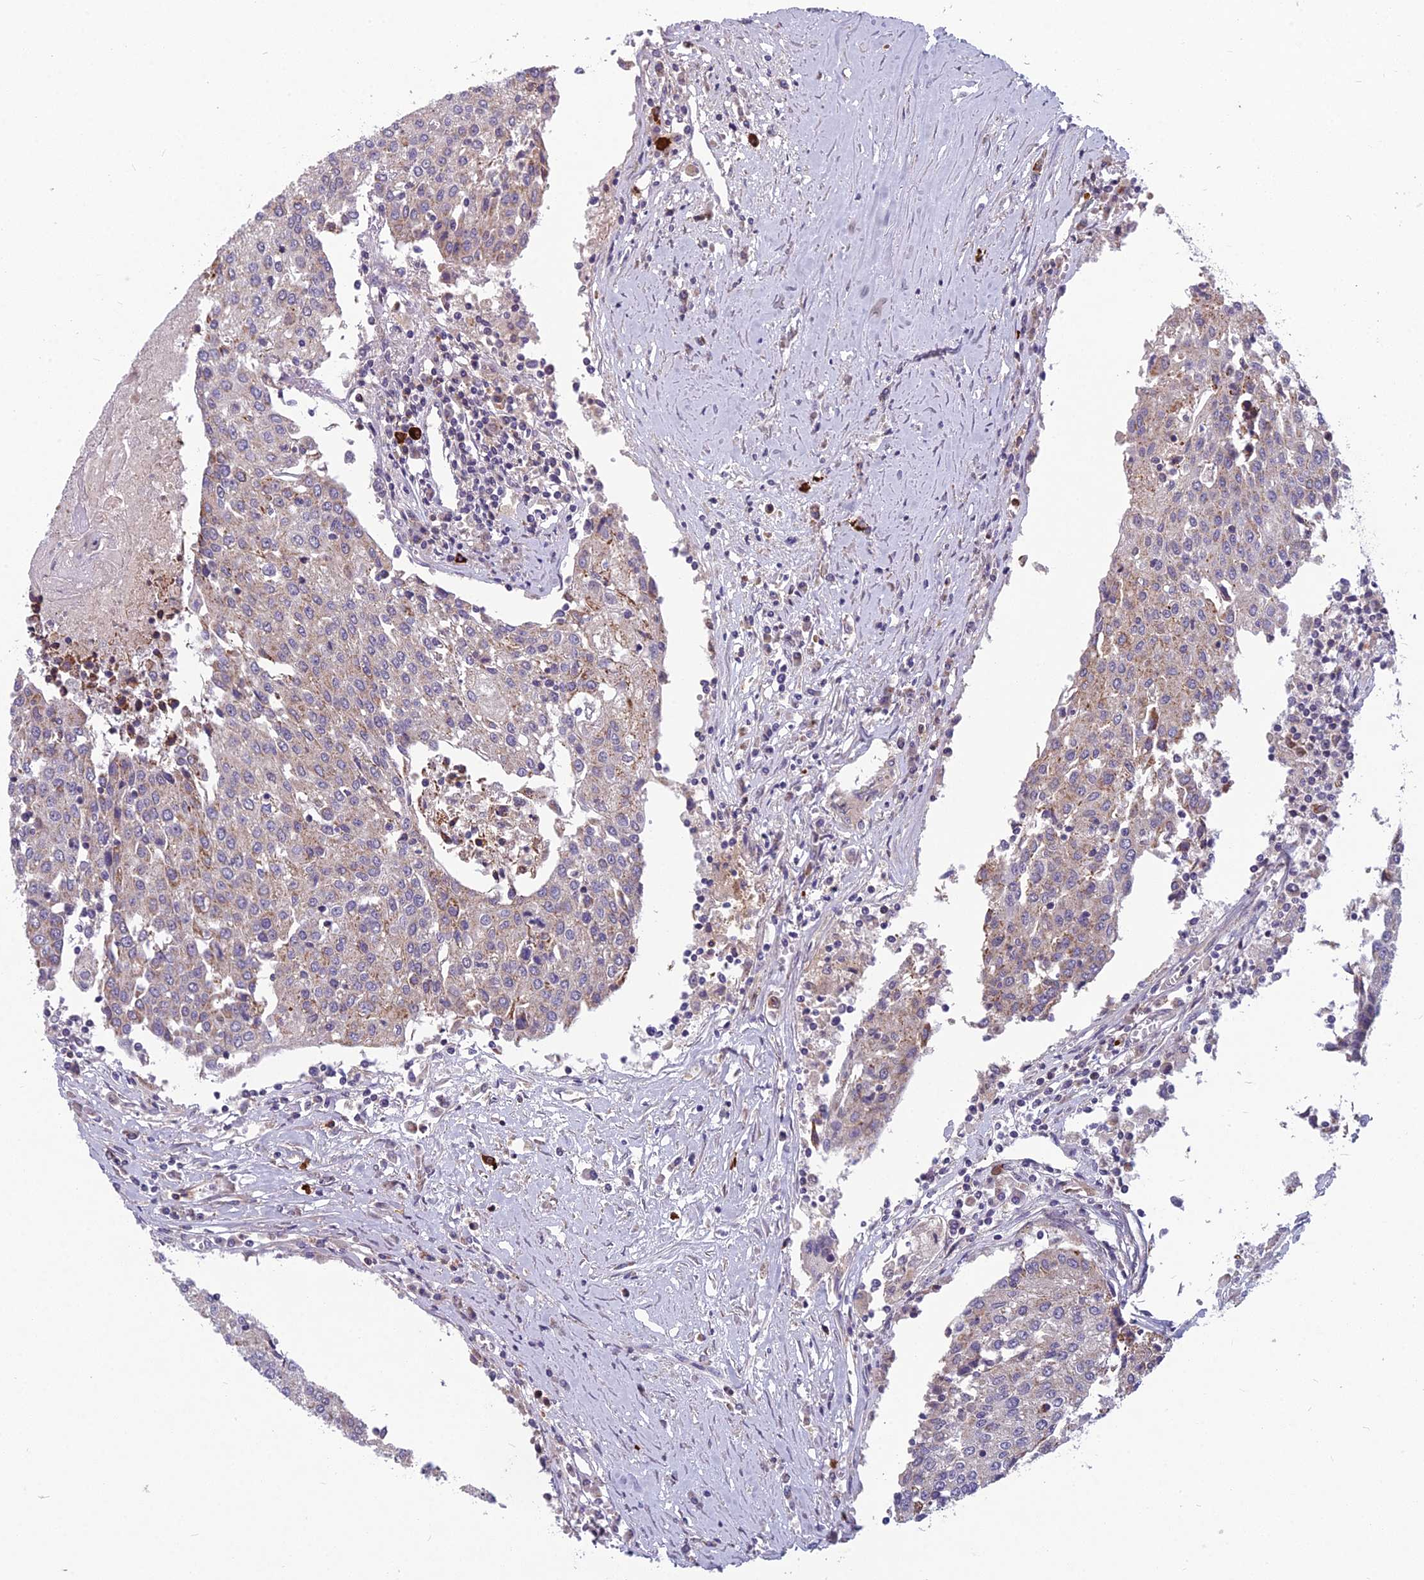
{"staining": {"intensity": "moderate", "quantity": "<25%", "location": "cytoplasmic/membranous"}, "tissue": "urothelial cancer", "cell_type": "Tumor cells", "image_type": "cancer", "snomed": [{"axis": "morphology", "description": "Urothelial carcinoma, High grade"}, {"axis": "topography", "description": "Urinary bladder"}], "caption": "Urothelial cancer stained with DAB (3,3'-diaminobenzidine) immunohistochemistry reveals low levels of moderate cytoplasmic/membranous expression in about <25% of tumor cells.", "gene": "ENSG00000188897", "patient": {"sex": "female", "age": 85}}